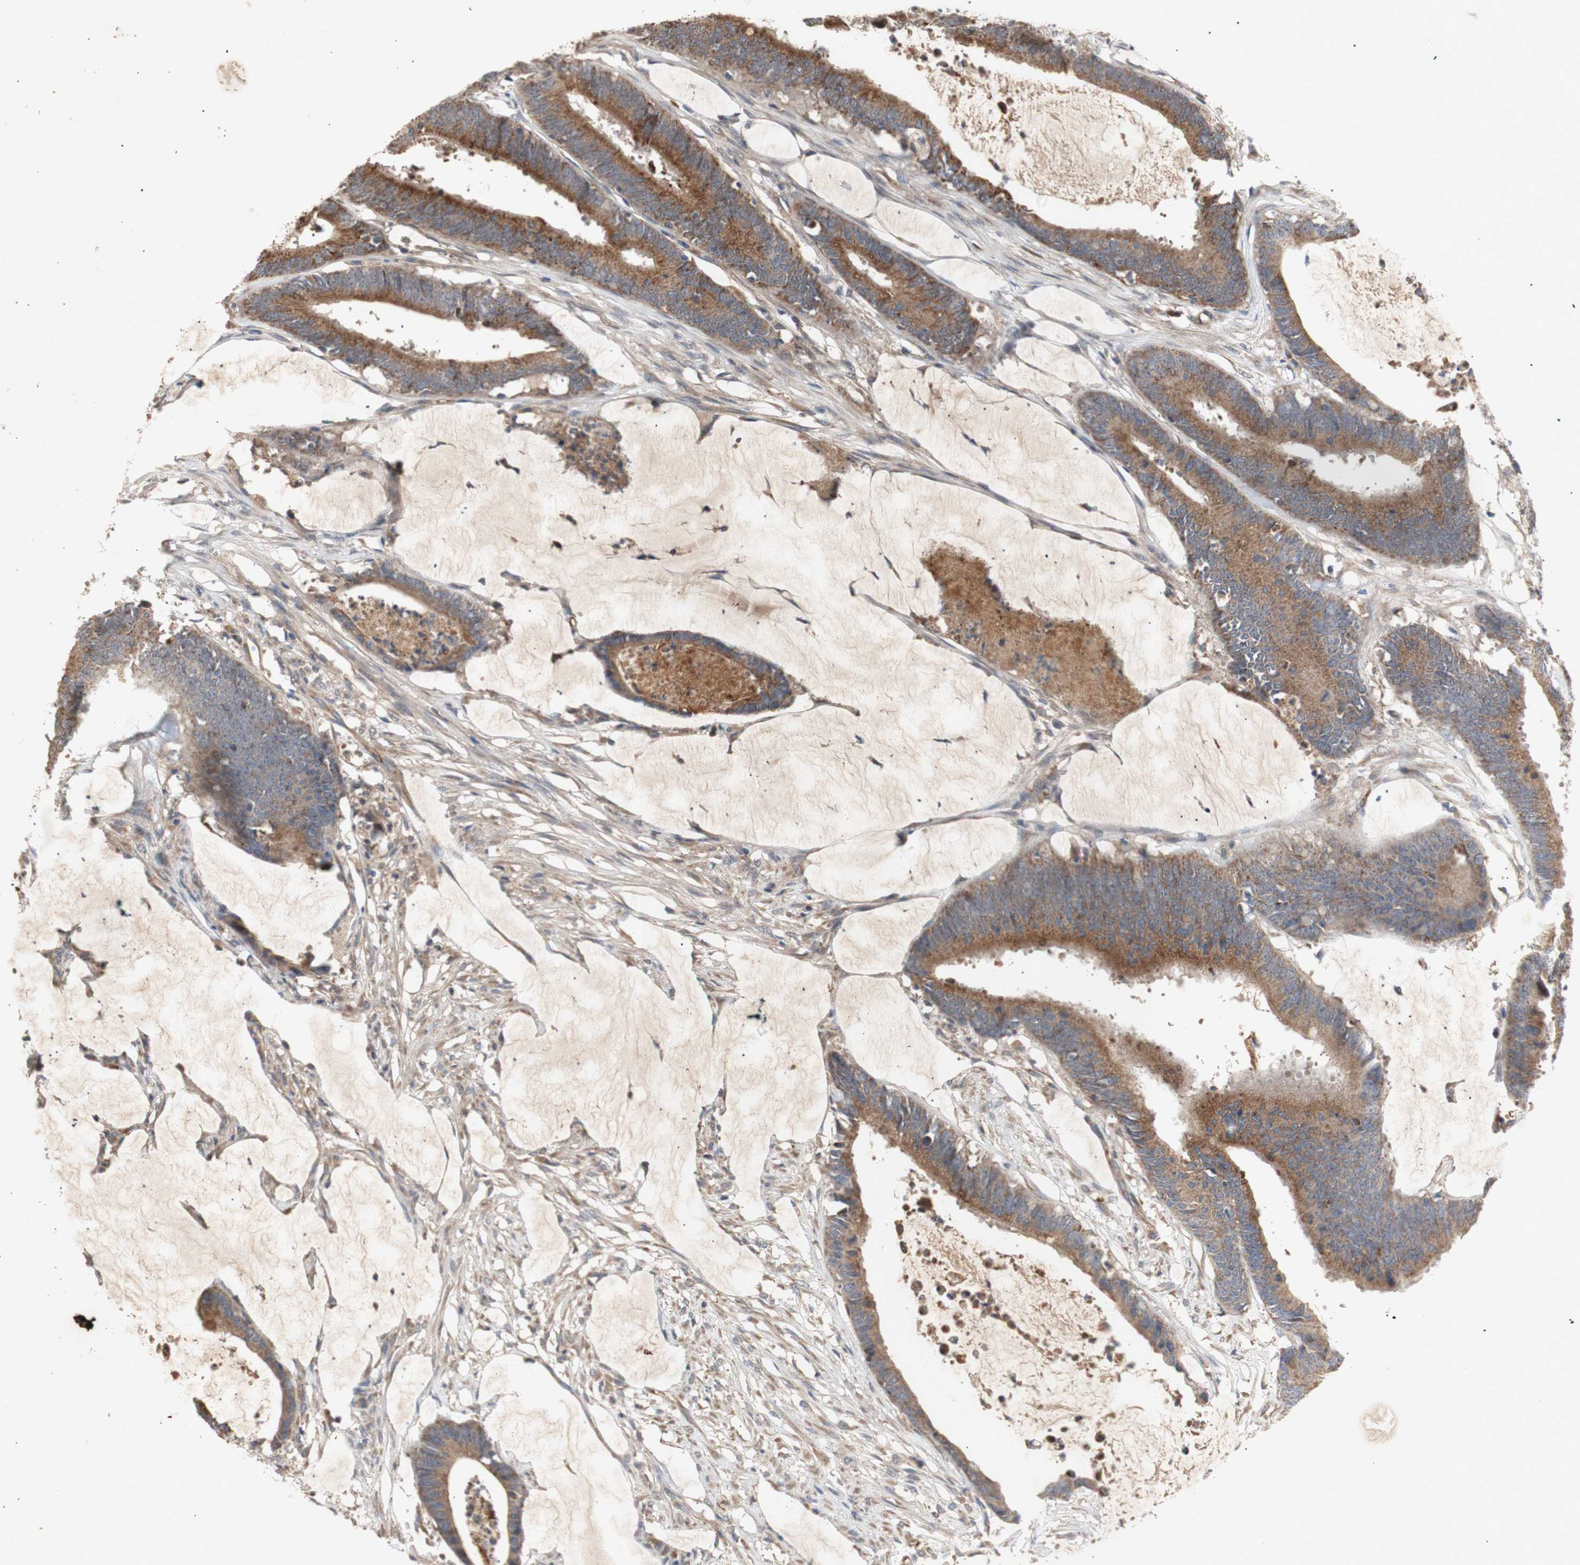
{"staining": {"intensity": "moderate", "quantity": ">75%", "location": "cytoplasmic/membranous"}, "tissue": "colorectal cancer", "cell_type": "Tumor cells", "image_type": "cancer", "snomed": [{"axis": "morphology", "description": "Adenocarcinoma, NOS"}, {"axis": "topography", "description": "Rectum"}], "caption": "Tumor cells show moderate cytoplasmic/membranous expression in about >75% of cells in colorectal cancer. Nuclei are stained in blue.", "gene": "PKN1", "patient": {"sex": "female", "age": 66}}